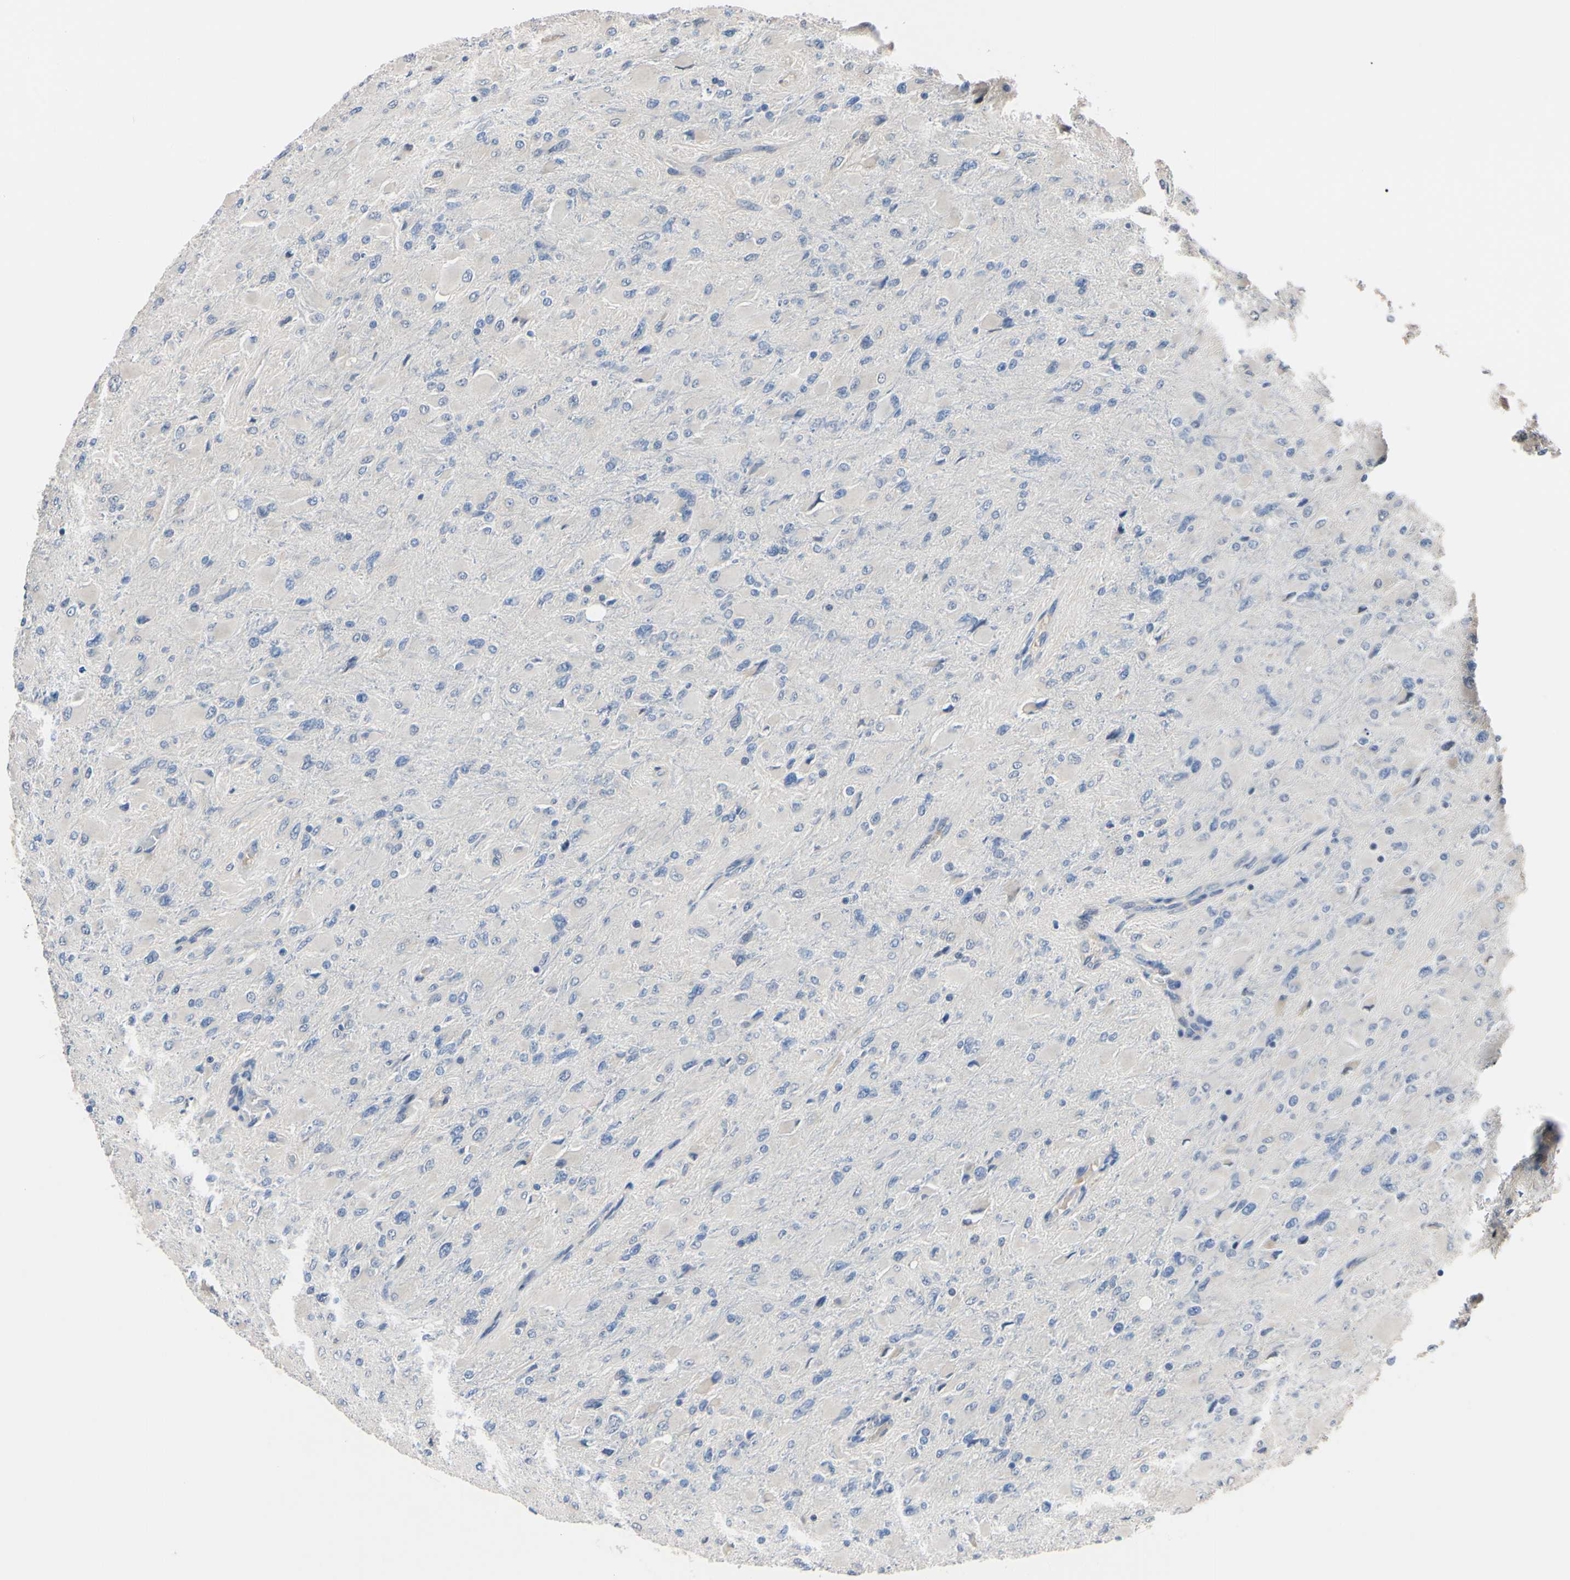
{"staining": {"intensity": "negative", "quantity": "none", "location": "none"}, "tissue": "glioma", "cell_type": "Tumor cells", "image_type": "cancer", "snomed": [{"axis": "morphology", "description": "Glioma, malignant, High grade"}, {"axis": "topography", "description": "Cerebral cortex"}], "caption": "Glioma was stained to show a protein in brown. There is no significant positivity in tumor cells.", "gene": "RARS1", "patient": {"sex": "female", "age": 36}}